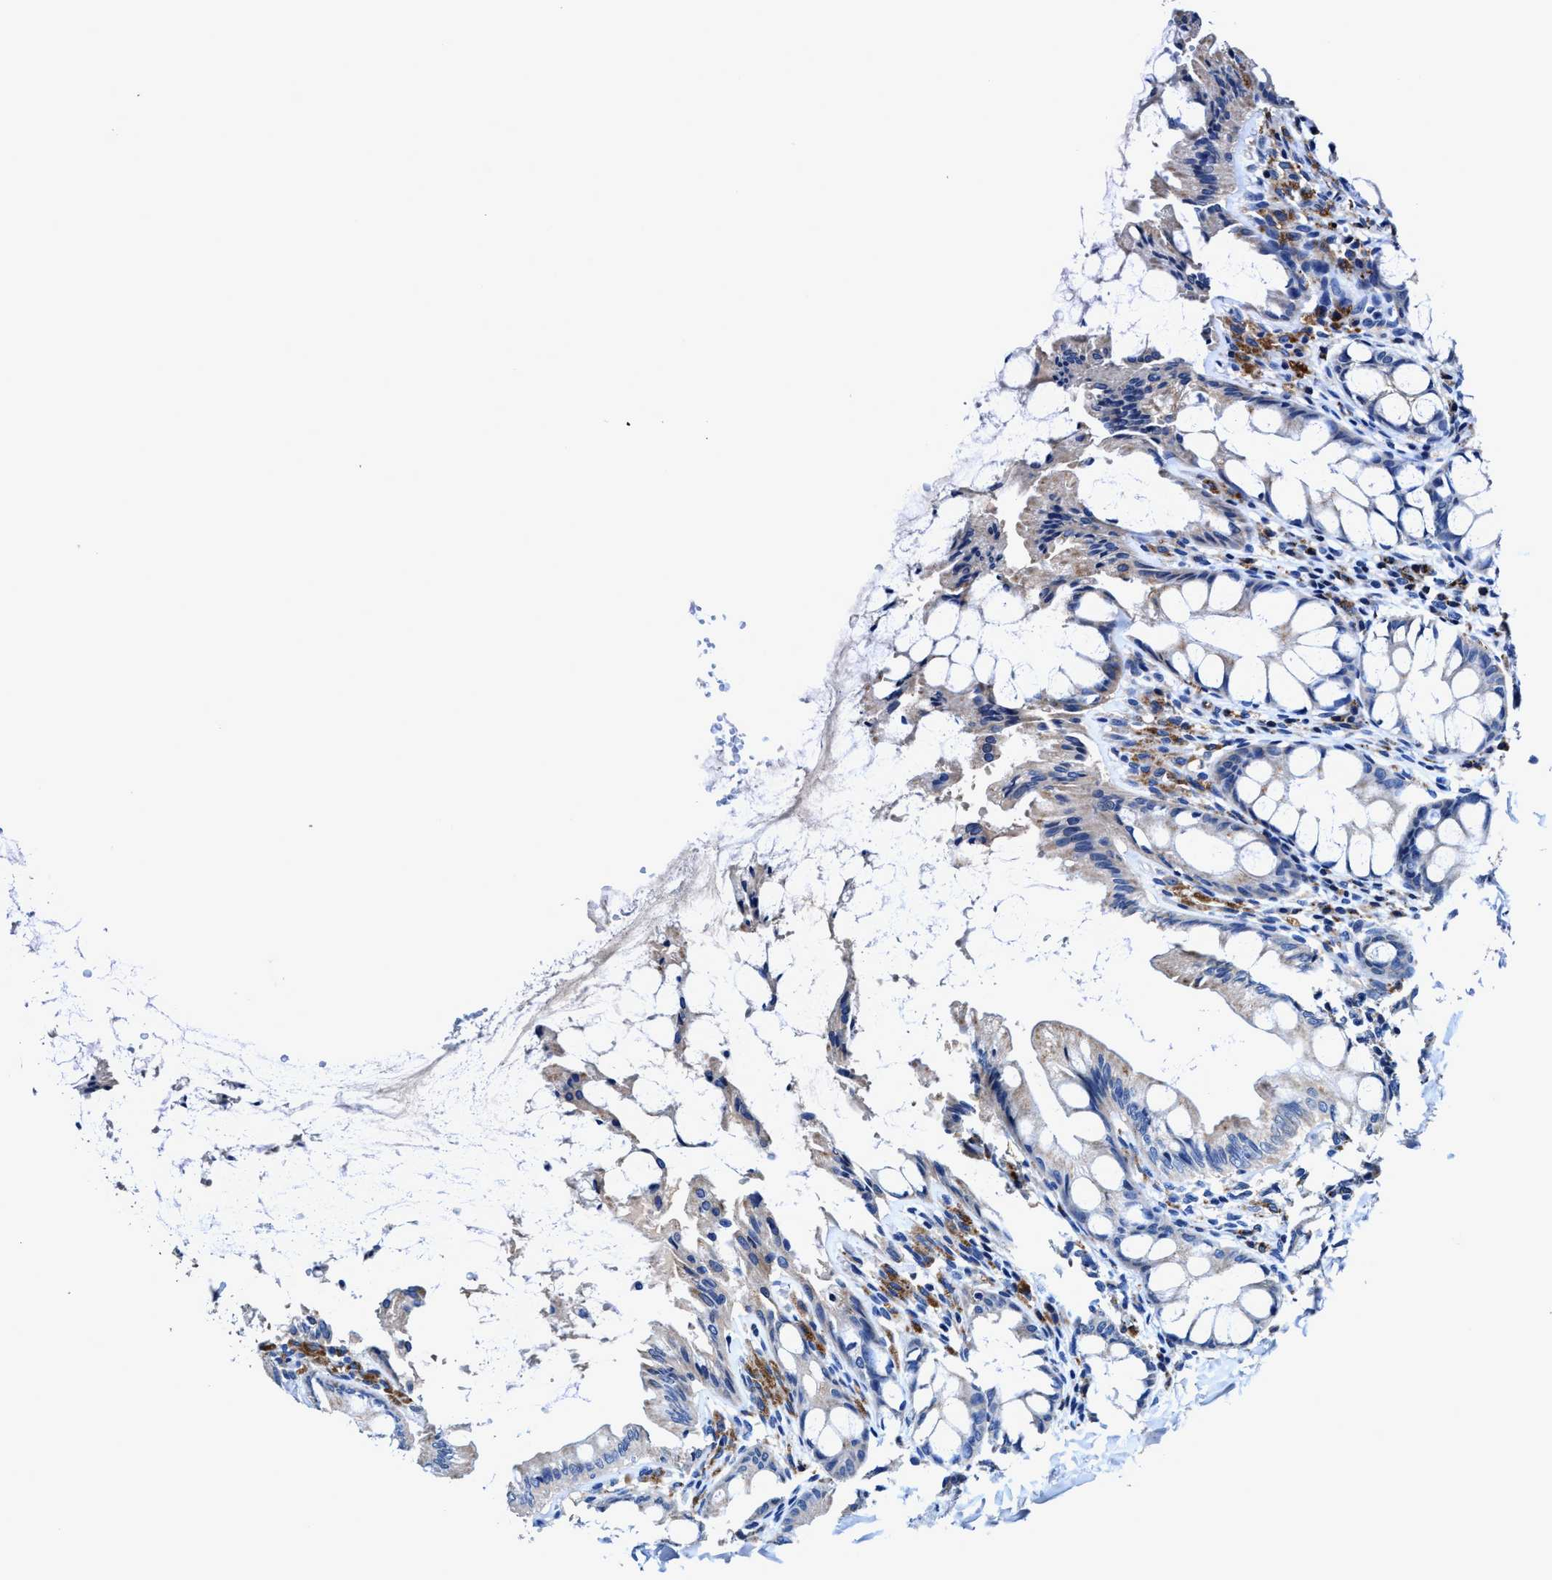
{"staining": {"intensity": "negative", "quantity": "none", "location": "none"}, "tissue": "colon", "cell_type": "Endothelial cells", "image_type": "normal", "snomed": [{"axis": "morphology", "description": "Normal tissue, NOS"}, {"axis": "topography", "description": "Colon"}], "caption": "A high-resolution photomicrograph shows immunohistochemistry (IHC) staining of normal colon, which shows no significant positivity in endothelial cells.", "gene": "UBR4", "patient": {"sex": "male", "age": 47}}